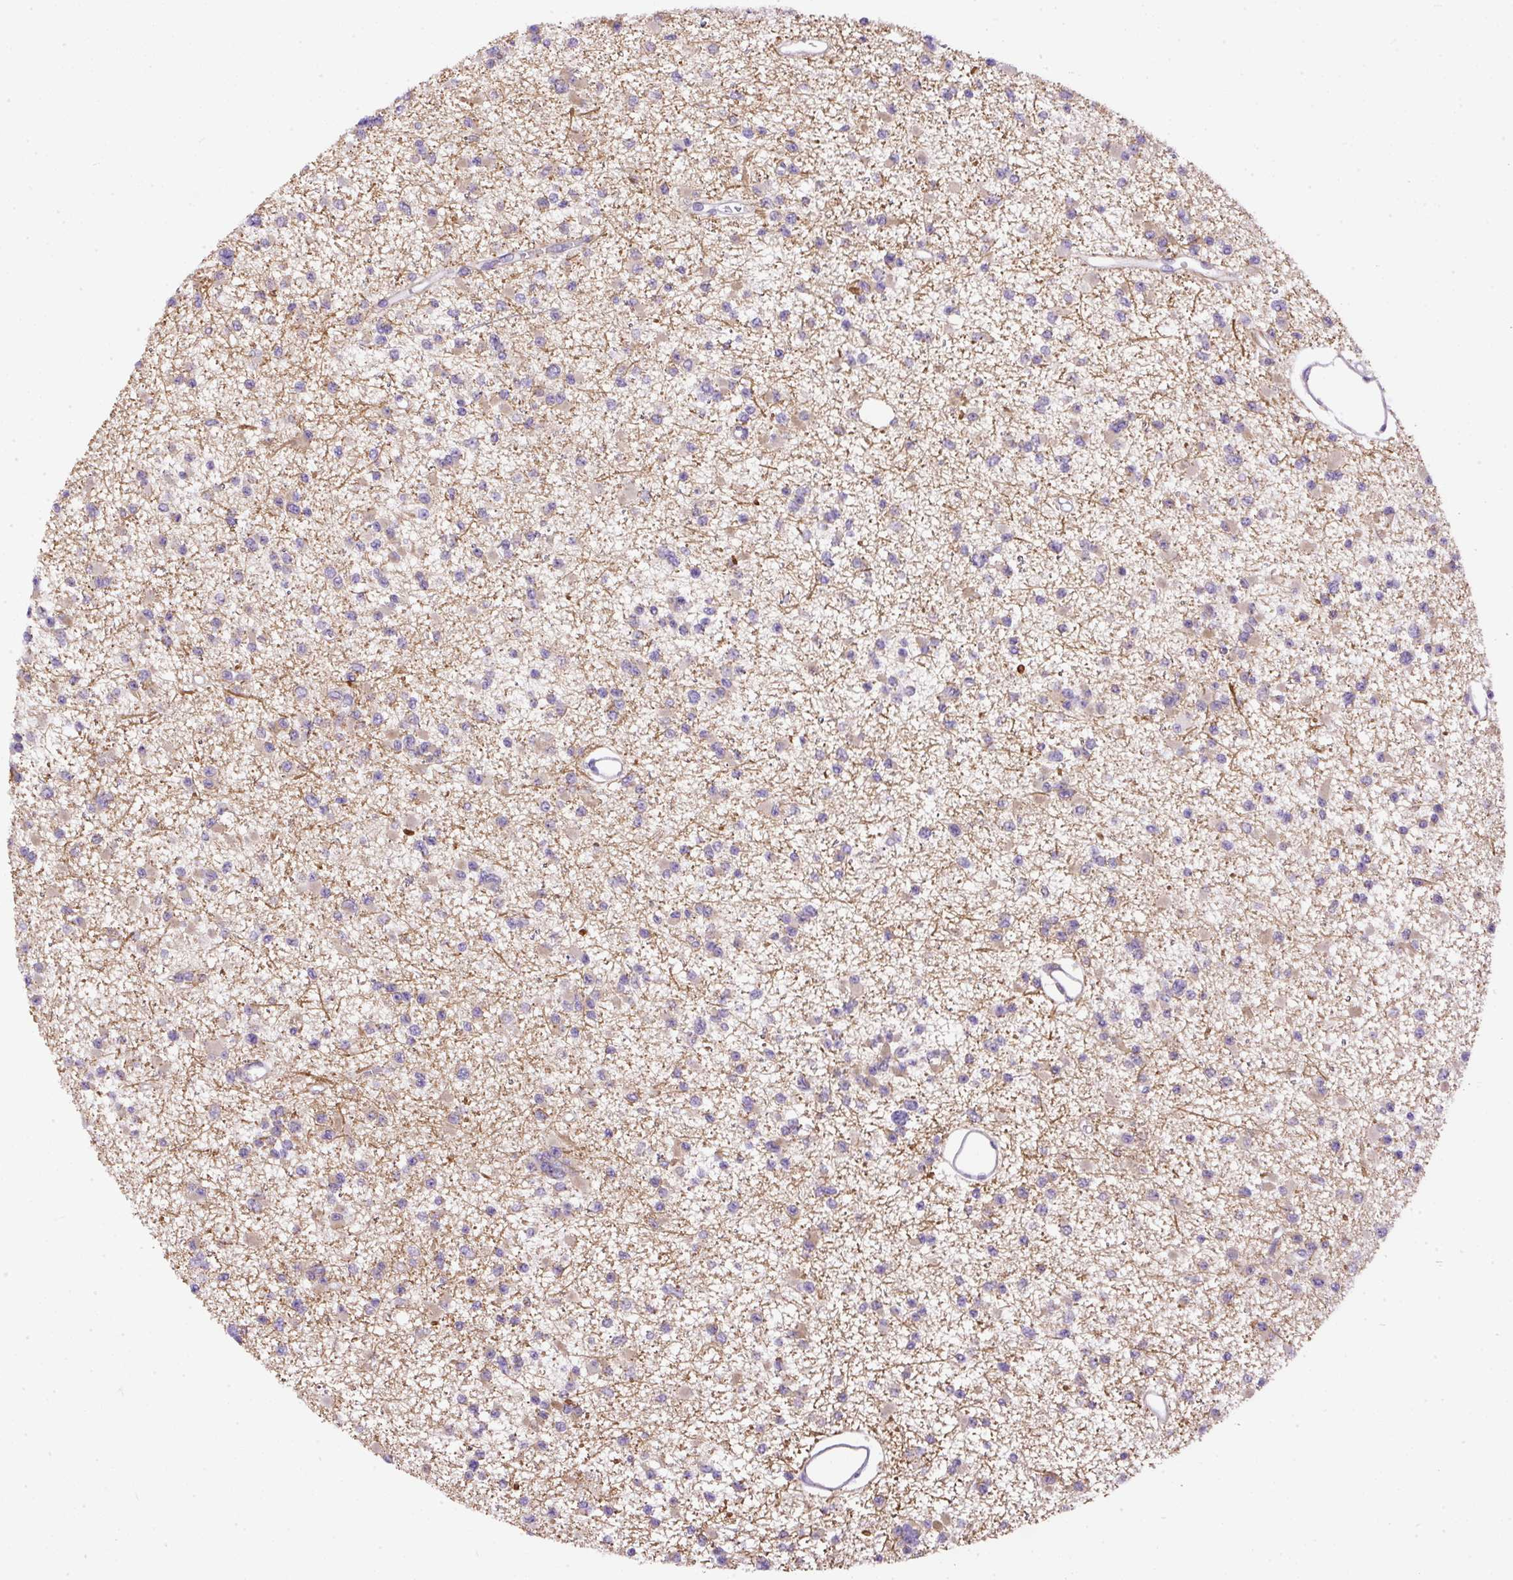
{"staining": {"intensity": "negative", "quantity": "none", "location": "none"}, "tissue": "glioma", "cell_type": "Tumor cells", "image_type": "cancer", "snomed": [{"axis": "morphology", "description": "Glioma, malignant, Low grade"}, {"axis": "topography", "description": "Brain"}], "caption": "Protein analysis of glioma shows no significant staining in tumor cells. (Brightfield microscopy of DAB immunohistochemistry (IHC) at high magnification).", "gene": "DAPK1", "patient": {"sex": "female", "age": 22}}